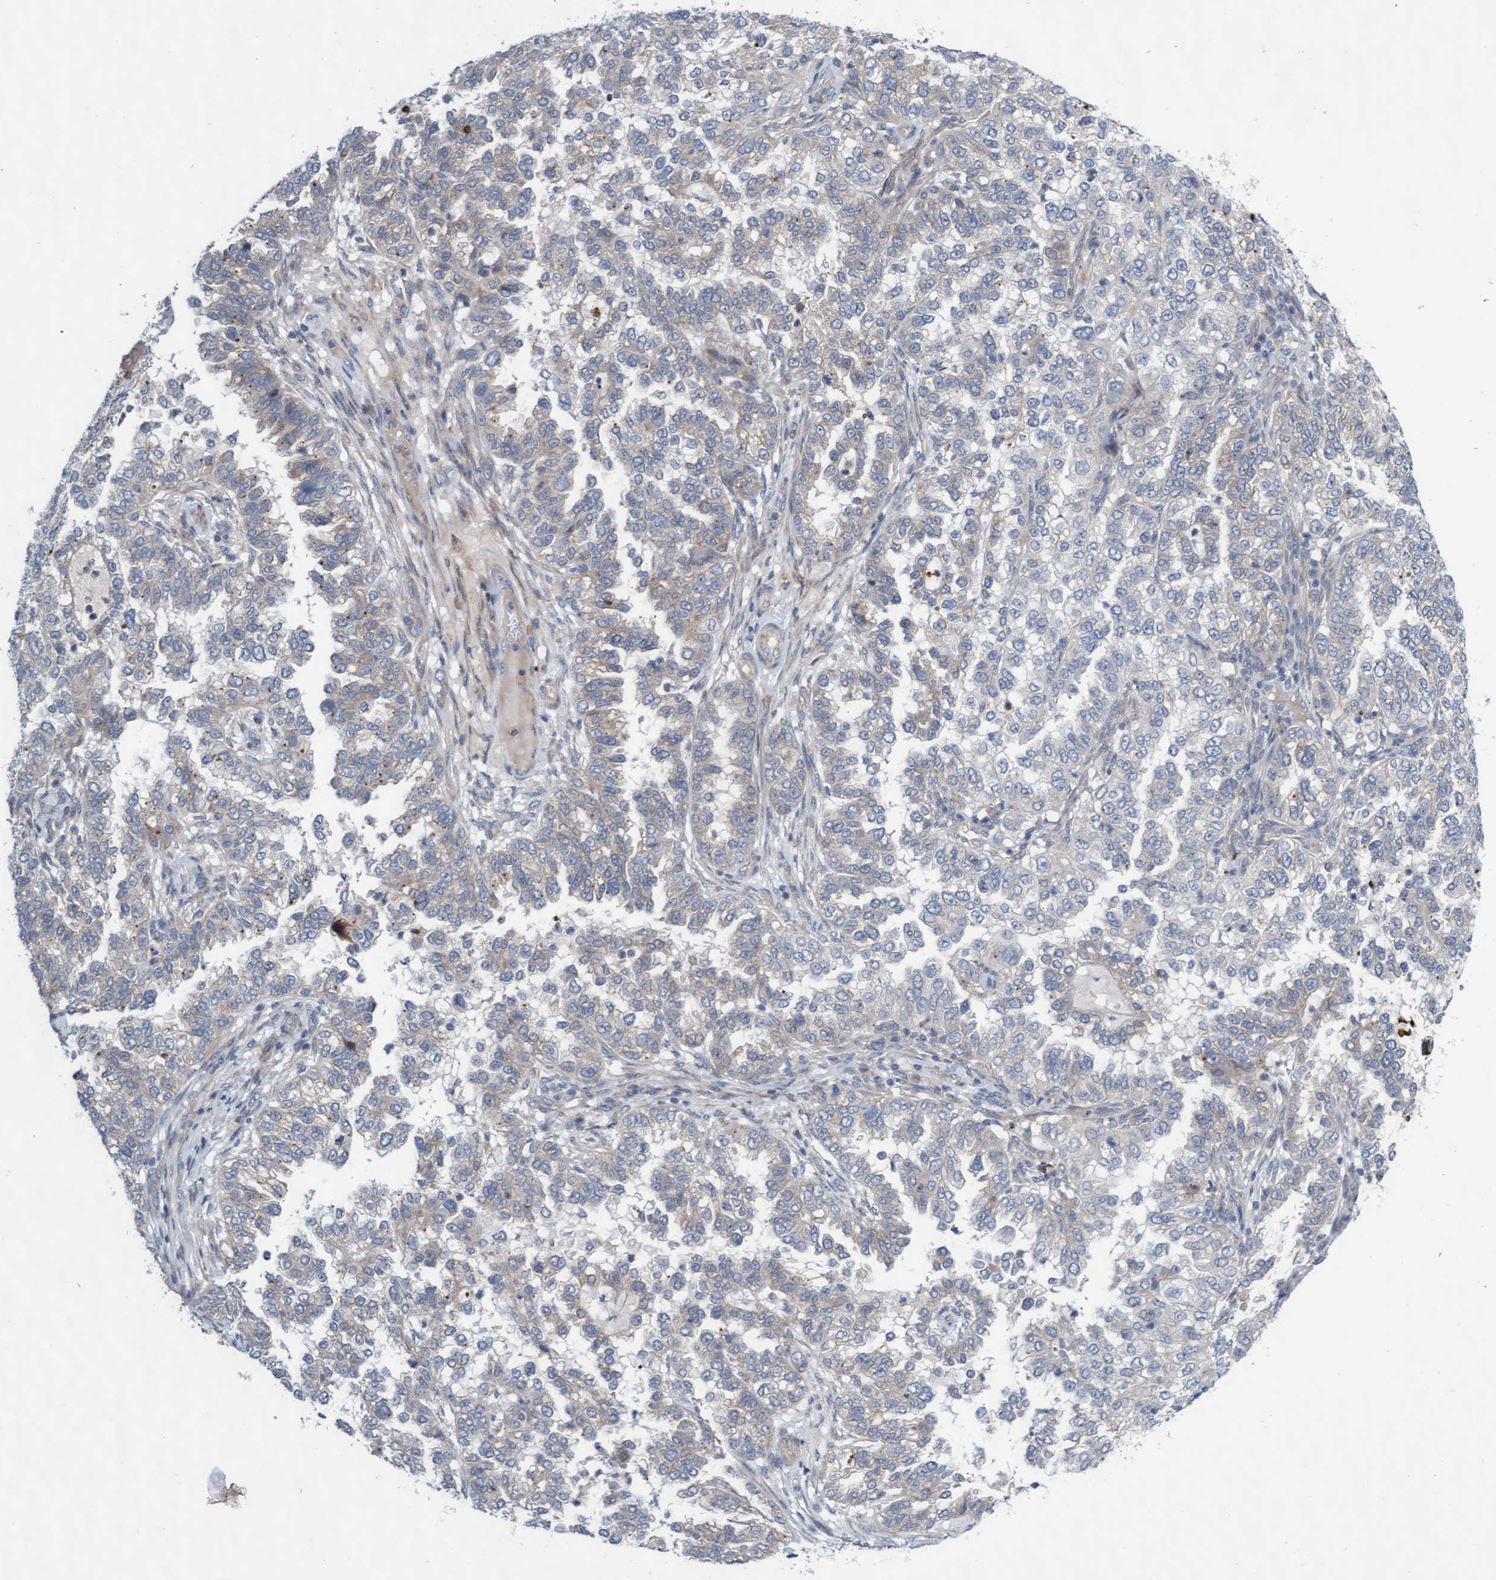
{"staining": {"intensity": "weak", "quantity": "<25%", "location": "cytoplasmic/membranous"}, "tissue": "endometrial cancer", "cell_type": "Tumor cells", "image_type": "cancer", "snomed": [{"axis": "morphology", "description": "Adenocarcinoma, NOS"}, {"axis": "topography", "description": "Endometrium"}], "caption": "This is a photomicrograph of IHC staining of adenocarcinoma (endometrial), which shows no positivity in tumor cells.", "gene": "ABCF2", "patient": {"sex": "female", "age": 85}}